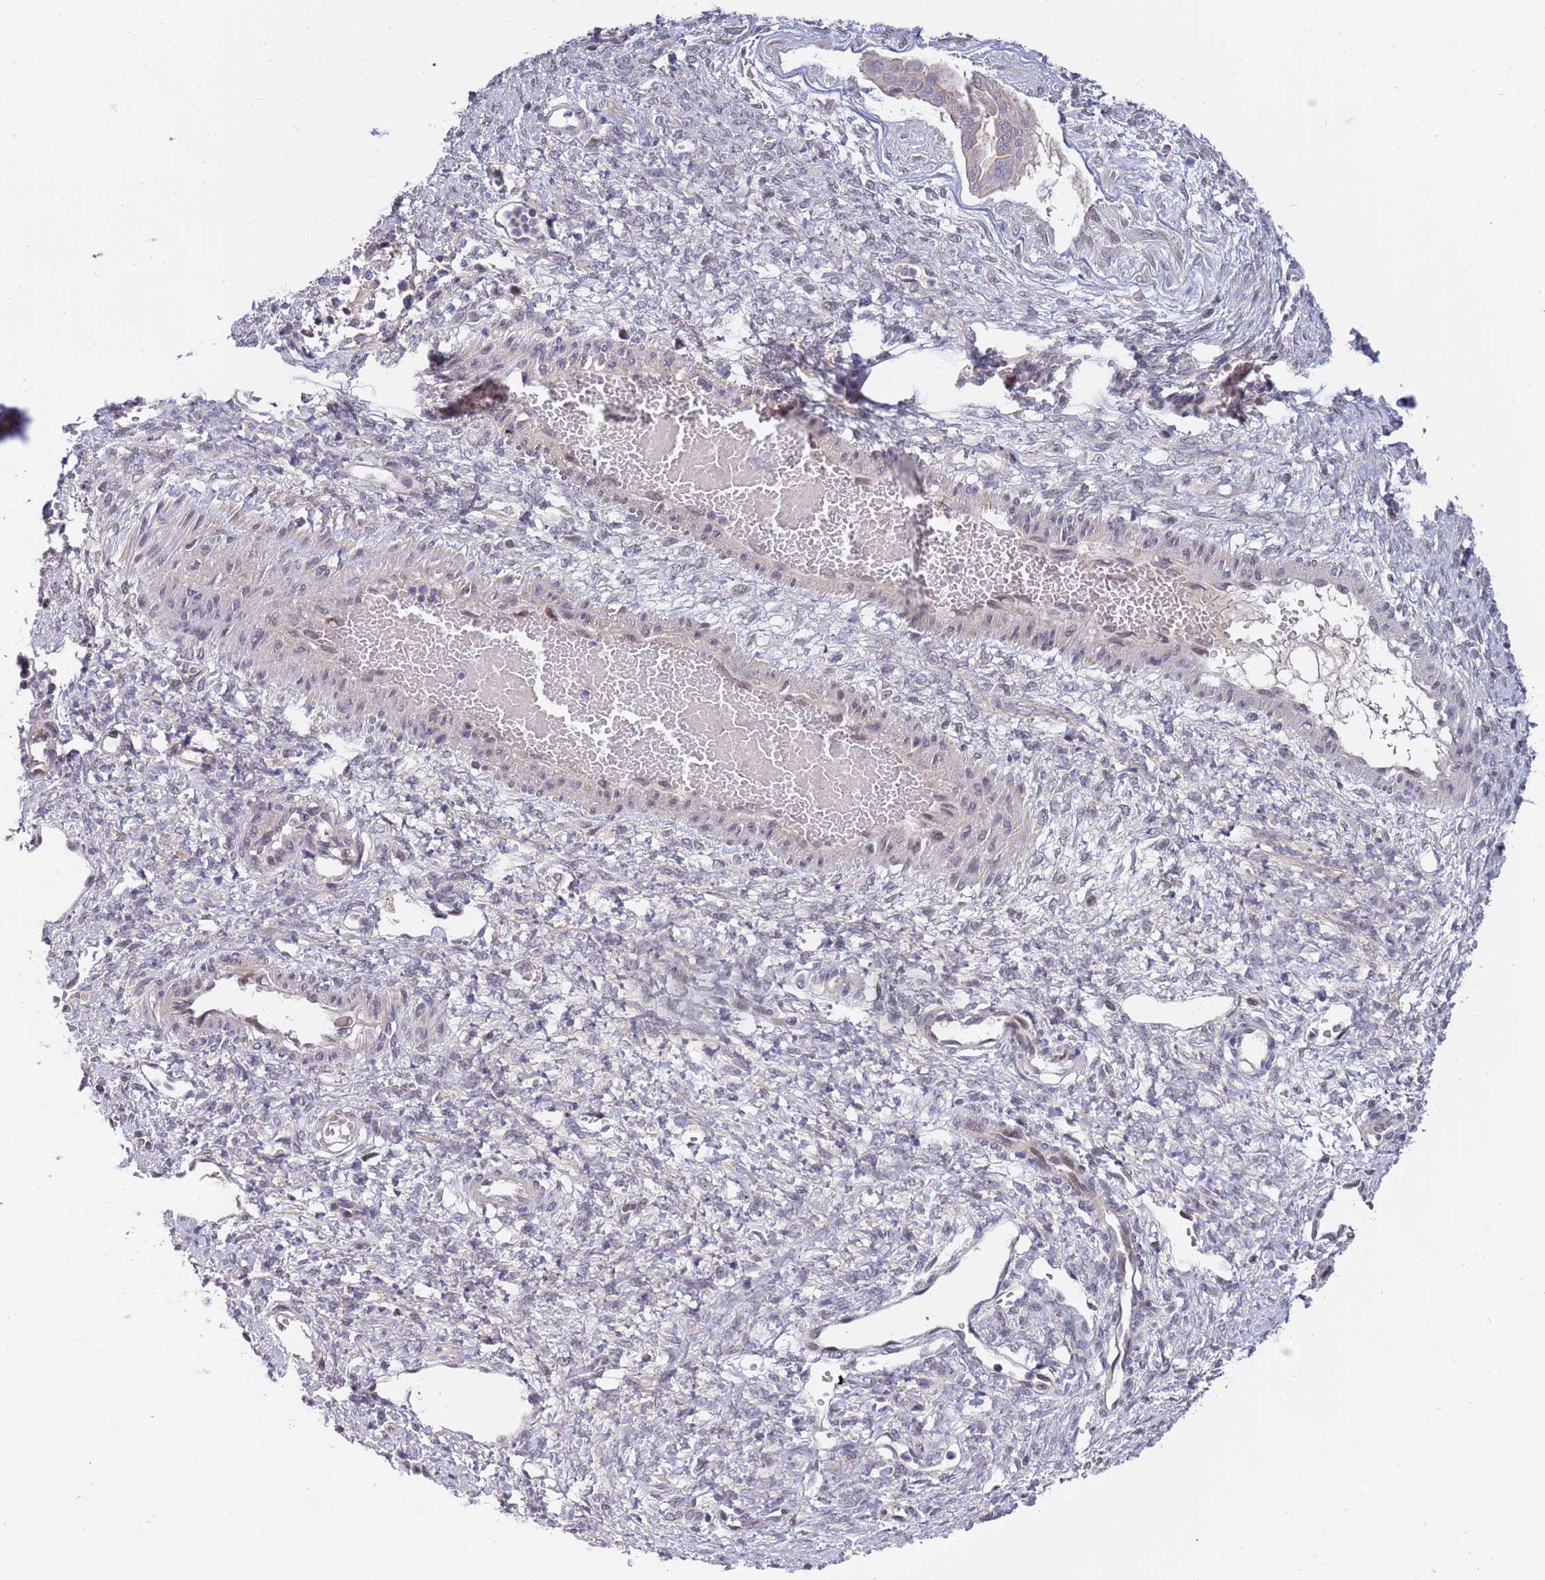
{"staining": {"intensity": "negative", "quantity": "none", "location": "none"}, "tissue": "ovarian cancer", "cell_type": "Tumor cells", "image_type": "cancer", "snomed": [{"axis": "morphology", "description": "Cystadenocarcinoma, mucinous, NOS"}, {"axis": "topography", "description": "Ovary"}], "caption": "DAB immunohistochemical staining of ovarian cancer demonstrates no significant staining in tumor cells. (DAB (3,3'-diaminobenzidine) immunohistochemistry, high magnification).", "gene": "NLRP6", "patient": {"sex": "female", "age": 73}}